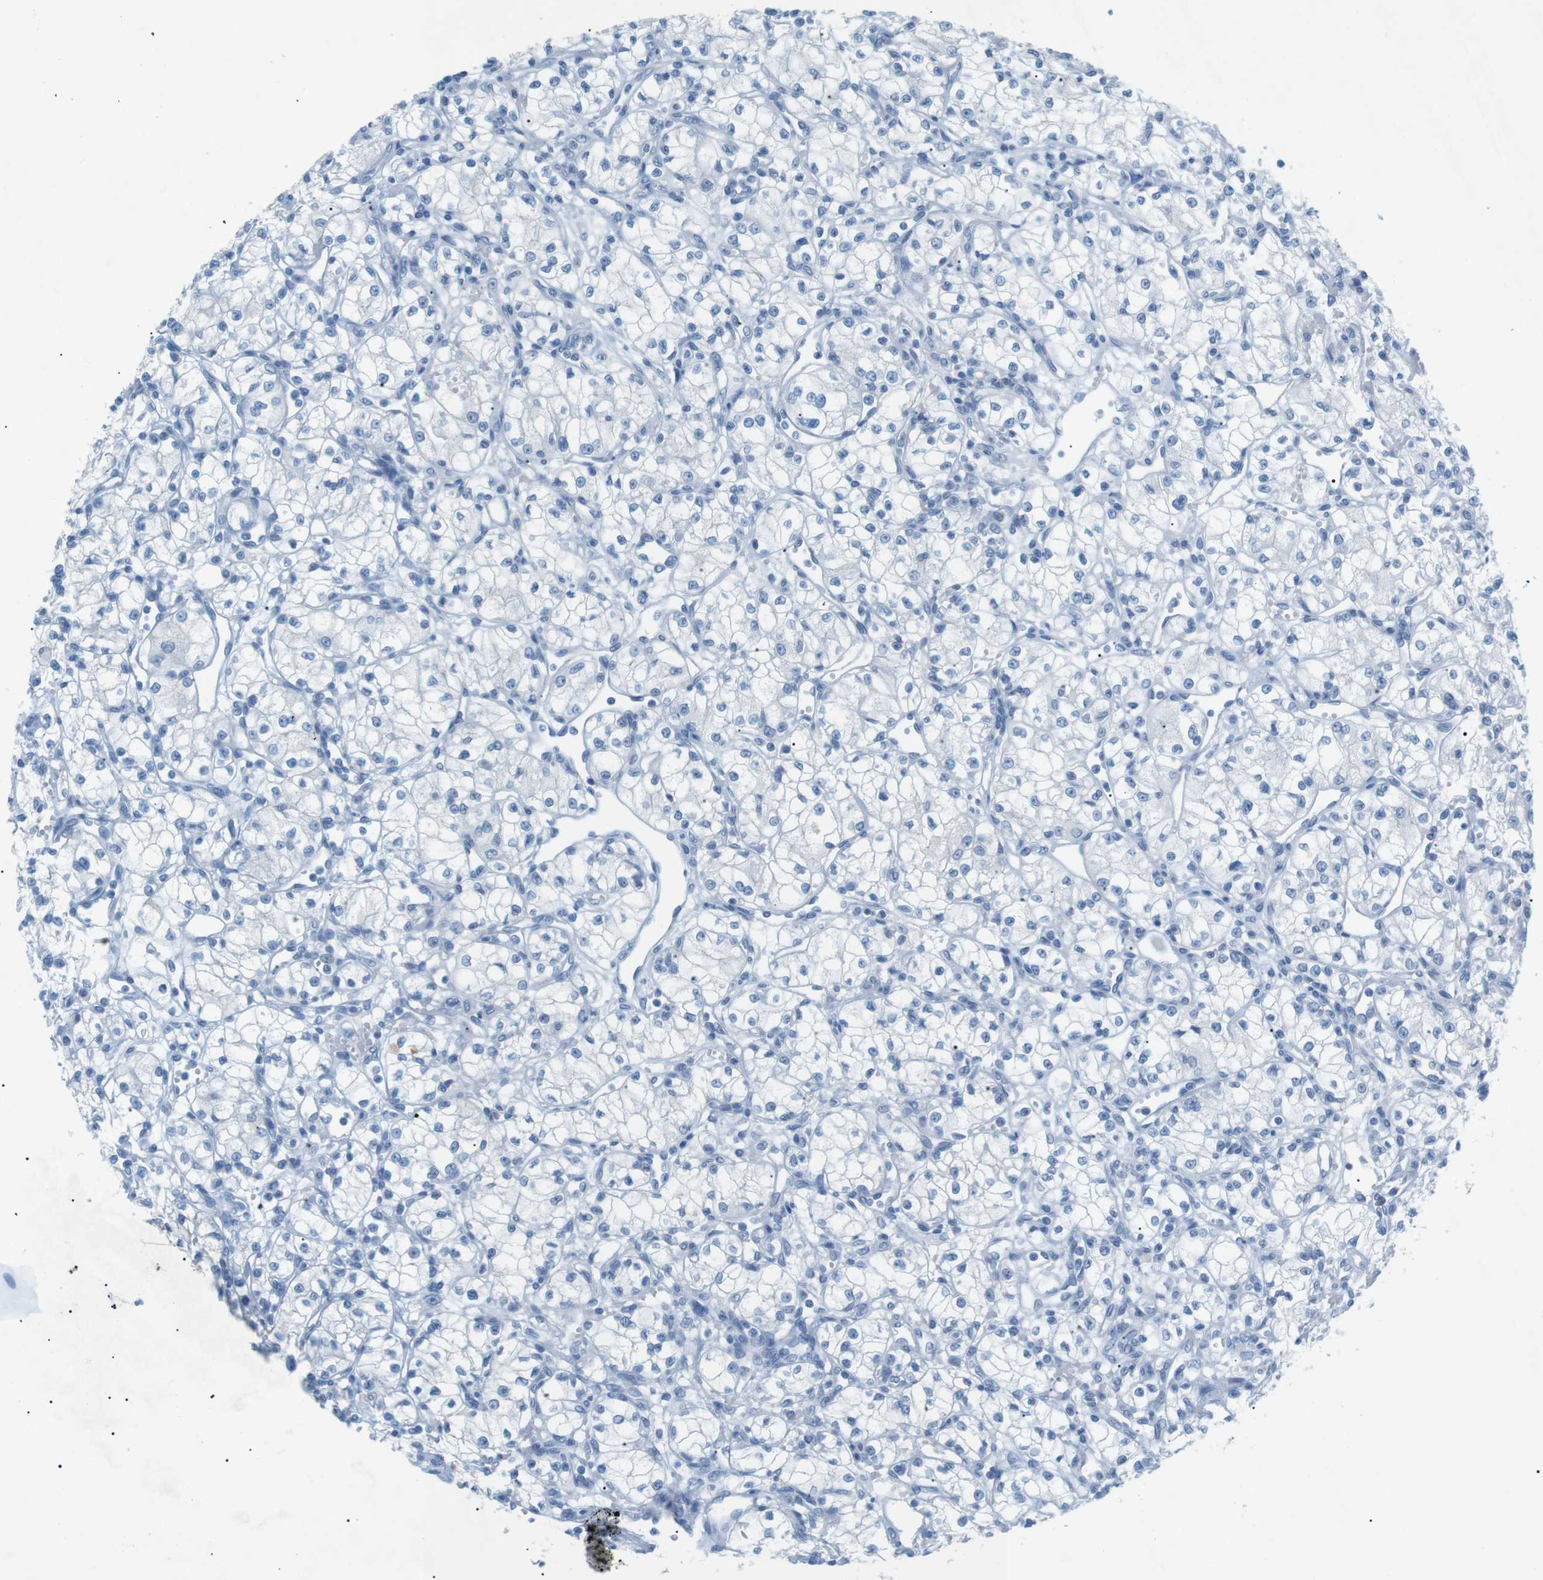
{"staining": {"intensity": "negative", "quantity": "none", "location": "none"}, "tissue": "renal cancer", "cell_type": "Tumor cells", "image_type": "cancer", "snomed": [{"axis": "morphology", "description": "Normal tissue, NOS"}, {"axis": "morphology", "description": "Adenocarcinoma, NOS"}, {"axis": "topography", "description": "Kidney"}], "caption": "A high-resolution histopathology image shows IHC staining of renal cancer, which reveals no significant positivity in tumor cells. Nuclei are stained in blue.", "gene": "SALL4", "patient": {"sex": "male", "age": 59}}